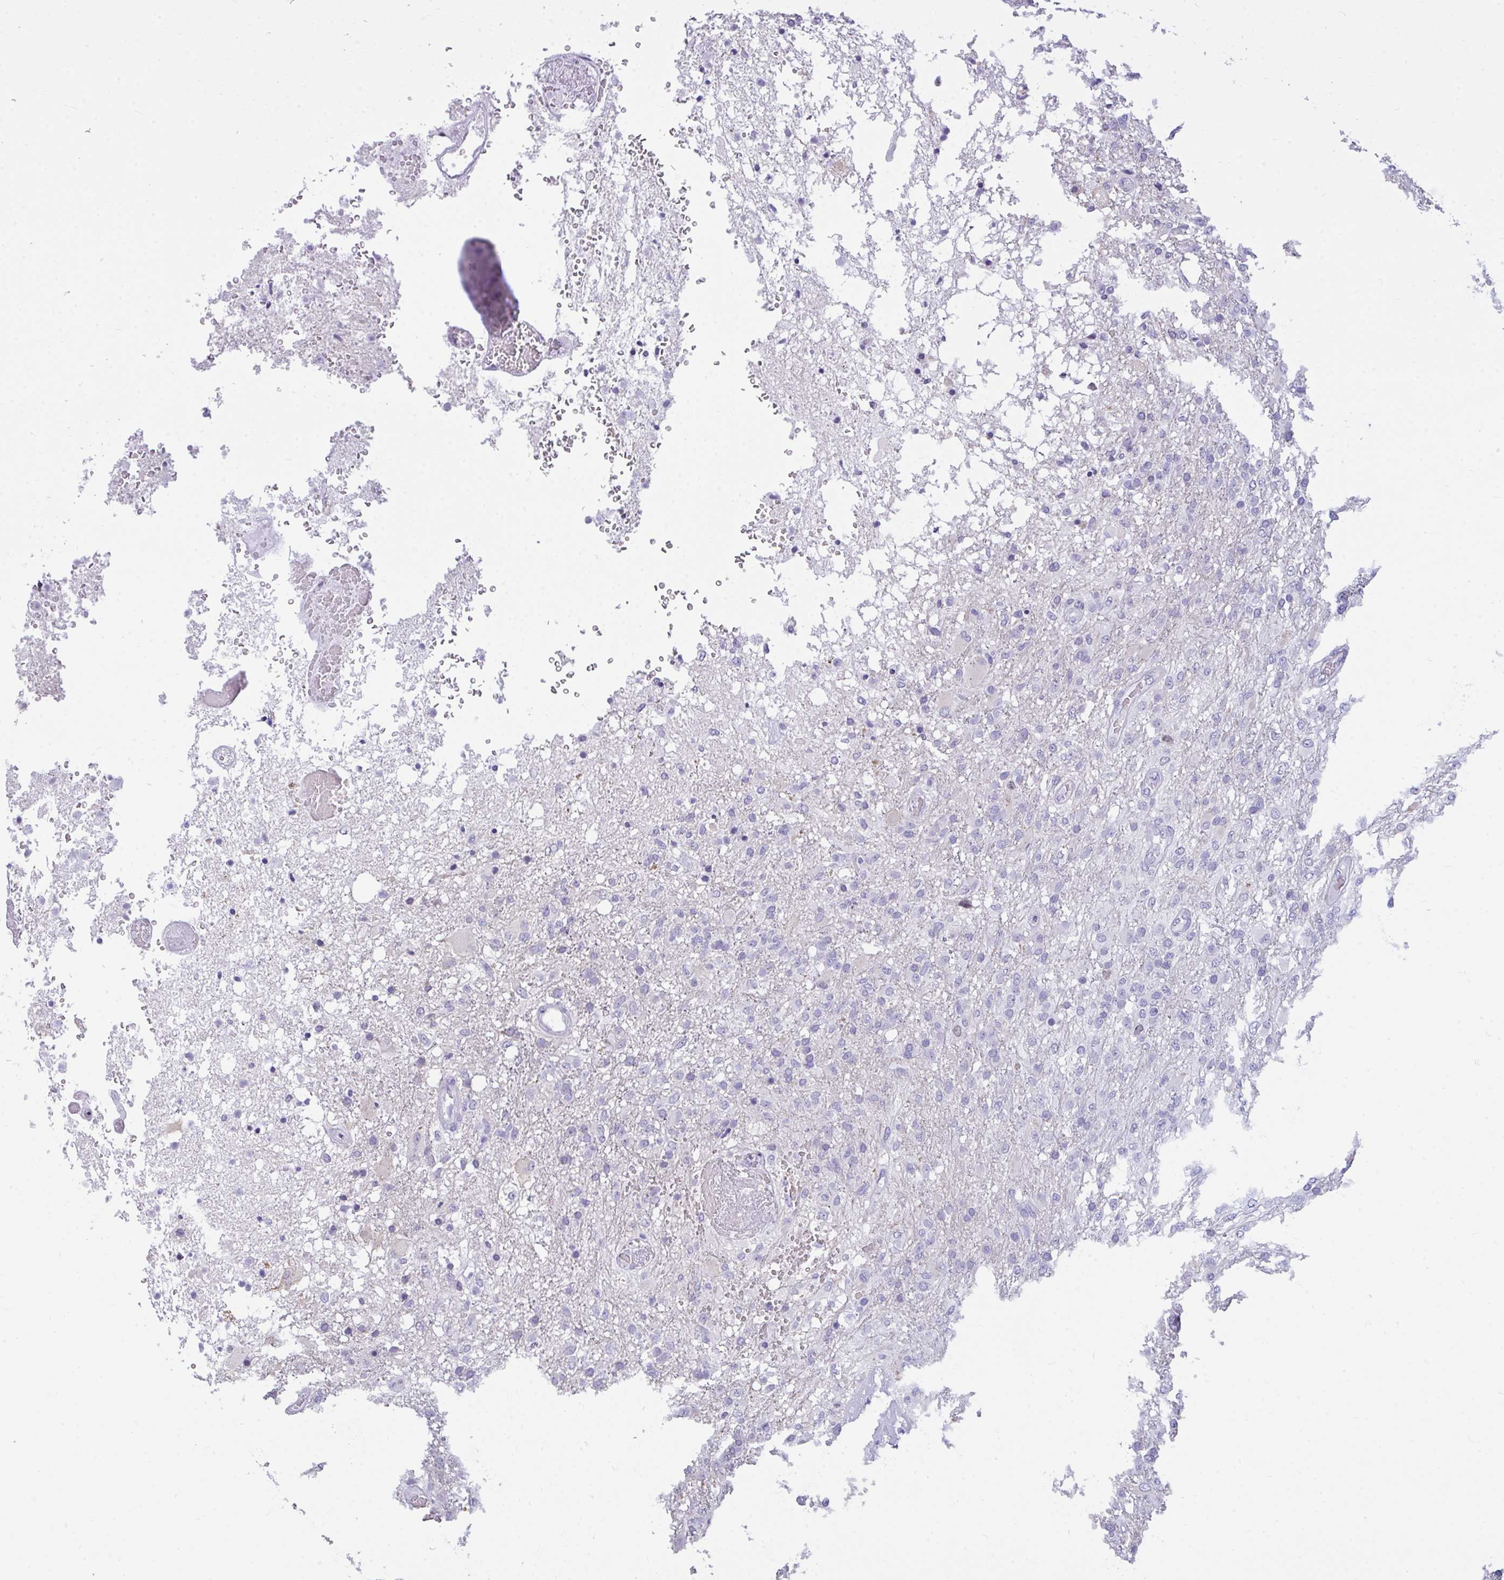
{"staining": {"intensity": "negative", "quantity": "none", "location": "none"}, "tissue": "glioma", "cell_type": "Tumor cells", "image_type": "cancer", "snomed": [{"axis": "morphology", "description": "Glioma, malignant, High grade"}, {"axis": "topography", "description": "Brain"}], "caption": "A high-resolution image shows immunohistochemistry staining of glioma, which demonstrates no significant expression in tumor cells.", "gene": "SUZ12", "patient": {"sex": "female", "age": 74}}